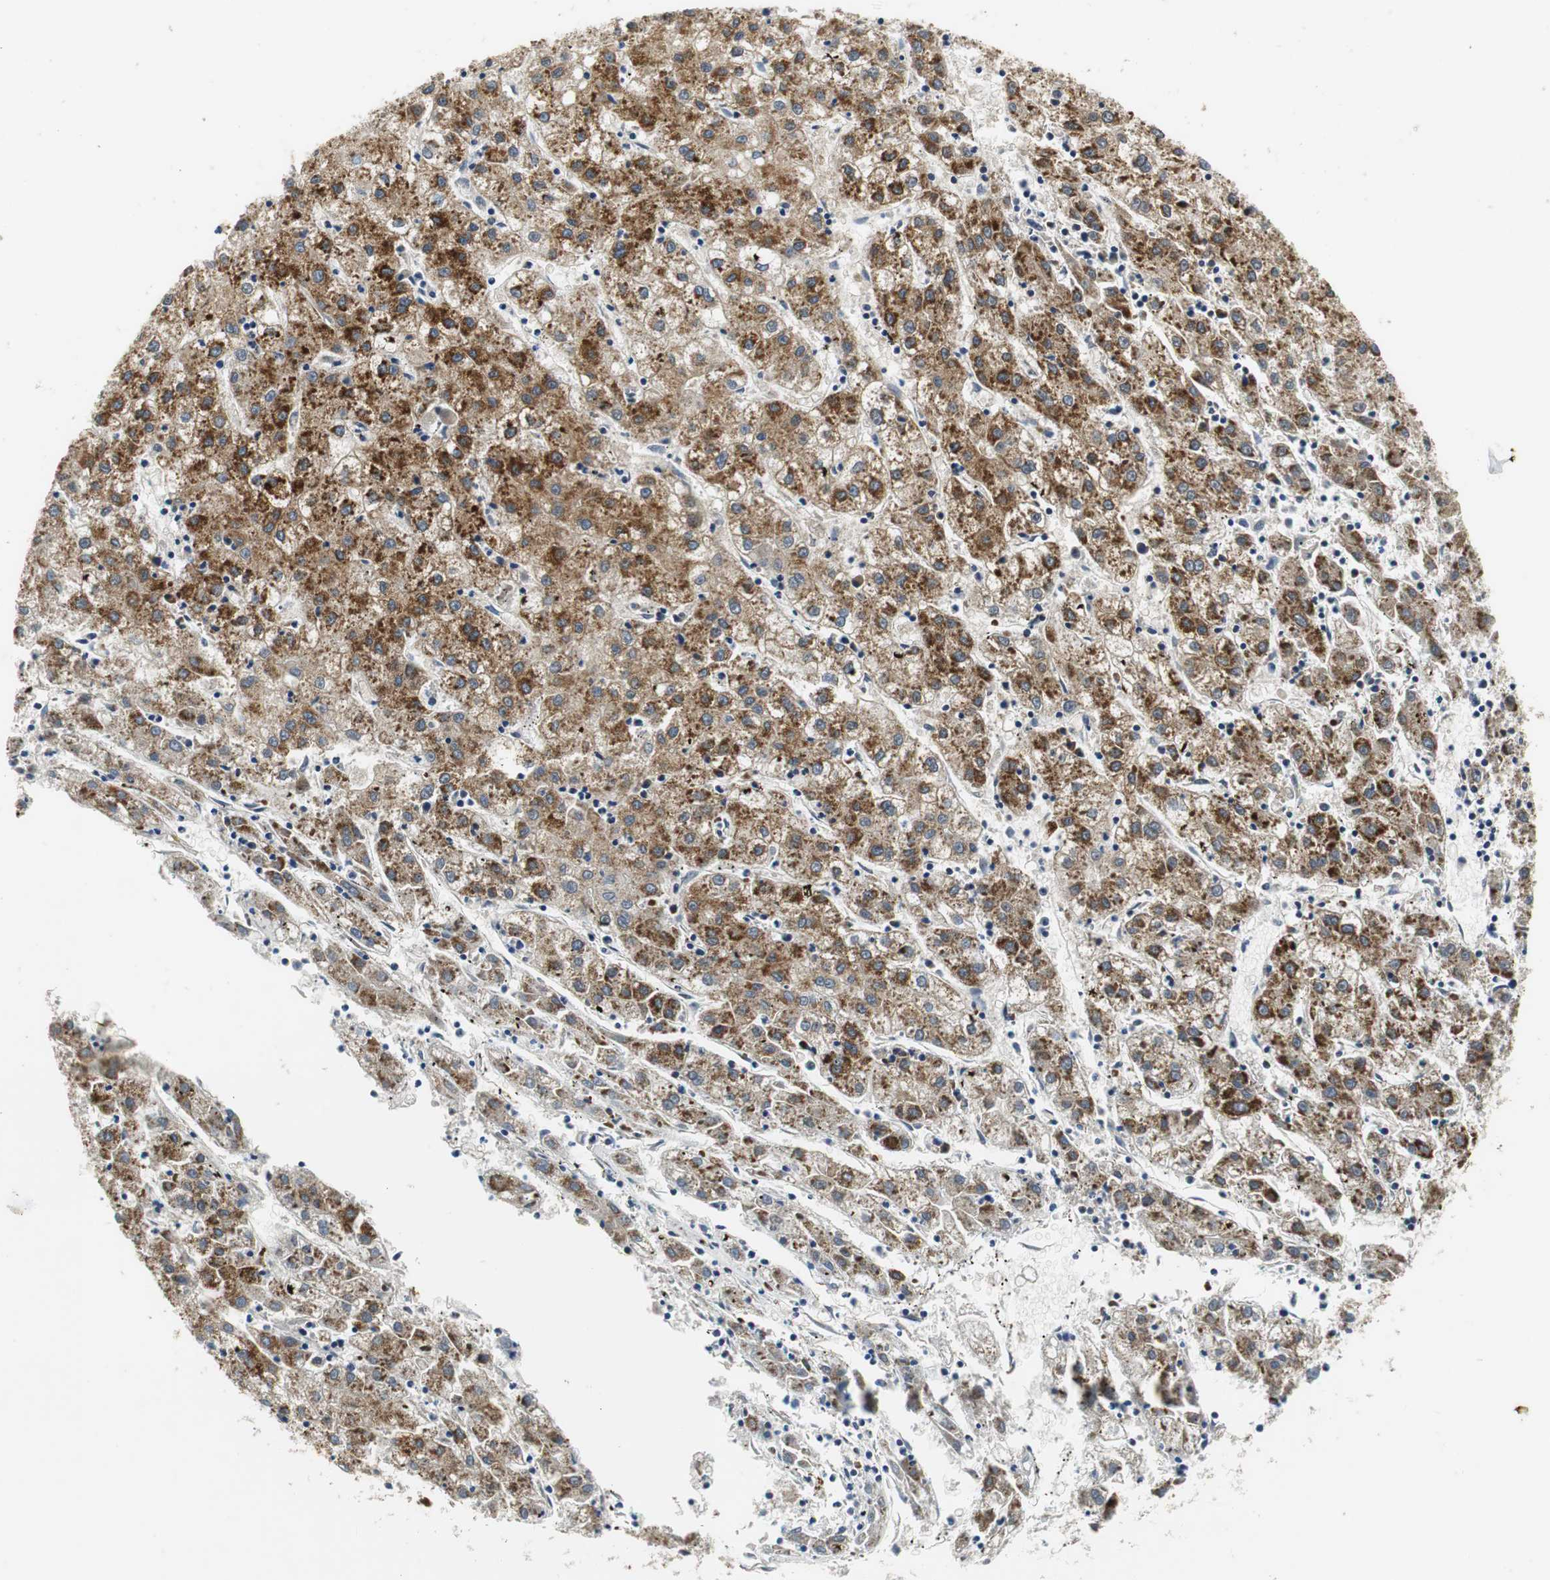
{"staining": {"intensity": "strong", "quantity": ">75%", "location": "cytoplasmic/membranous"}, "tissue": "liver cancer", "cell_type": "Tumor cells", "image_type": "cancer", "snomed": [{"axis": "morphology", "description": "Carcinoma, Hepatocellular, NOS"}, {"axis": "topography", "description": "Liver"}], "caption": "Immunohistochemical staining of human hepatocellular carcinoma (liver) shows strong cytoplasmic/membranous protein expression in about >75% of tumor cells.", "gene": "GLCCI1", "patient": {"sex": "male", "age": 72}}